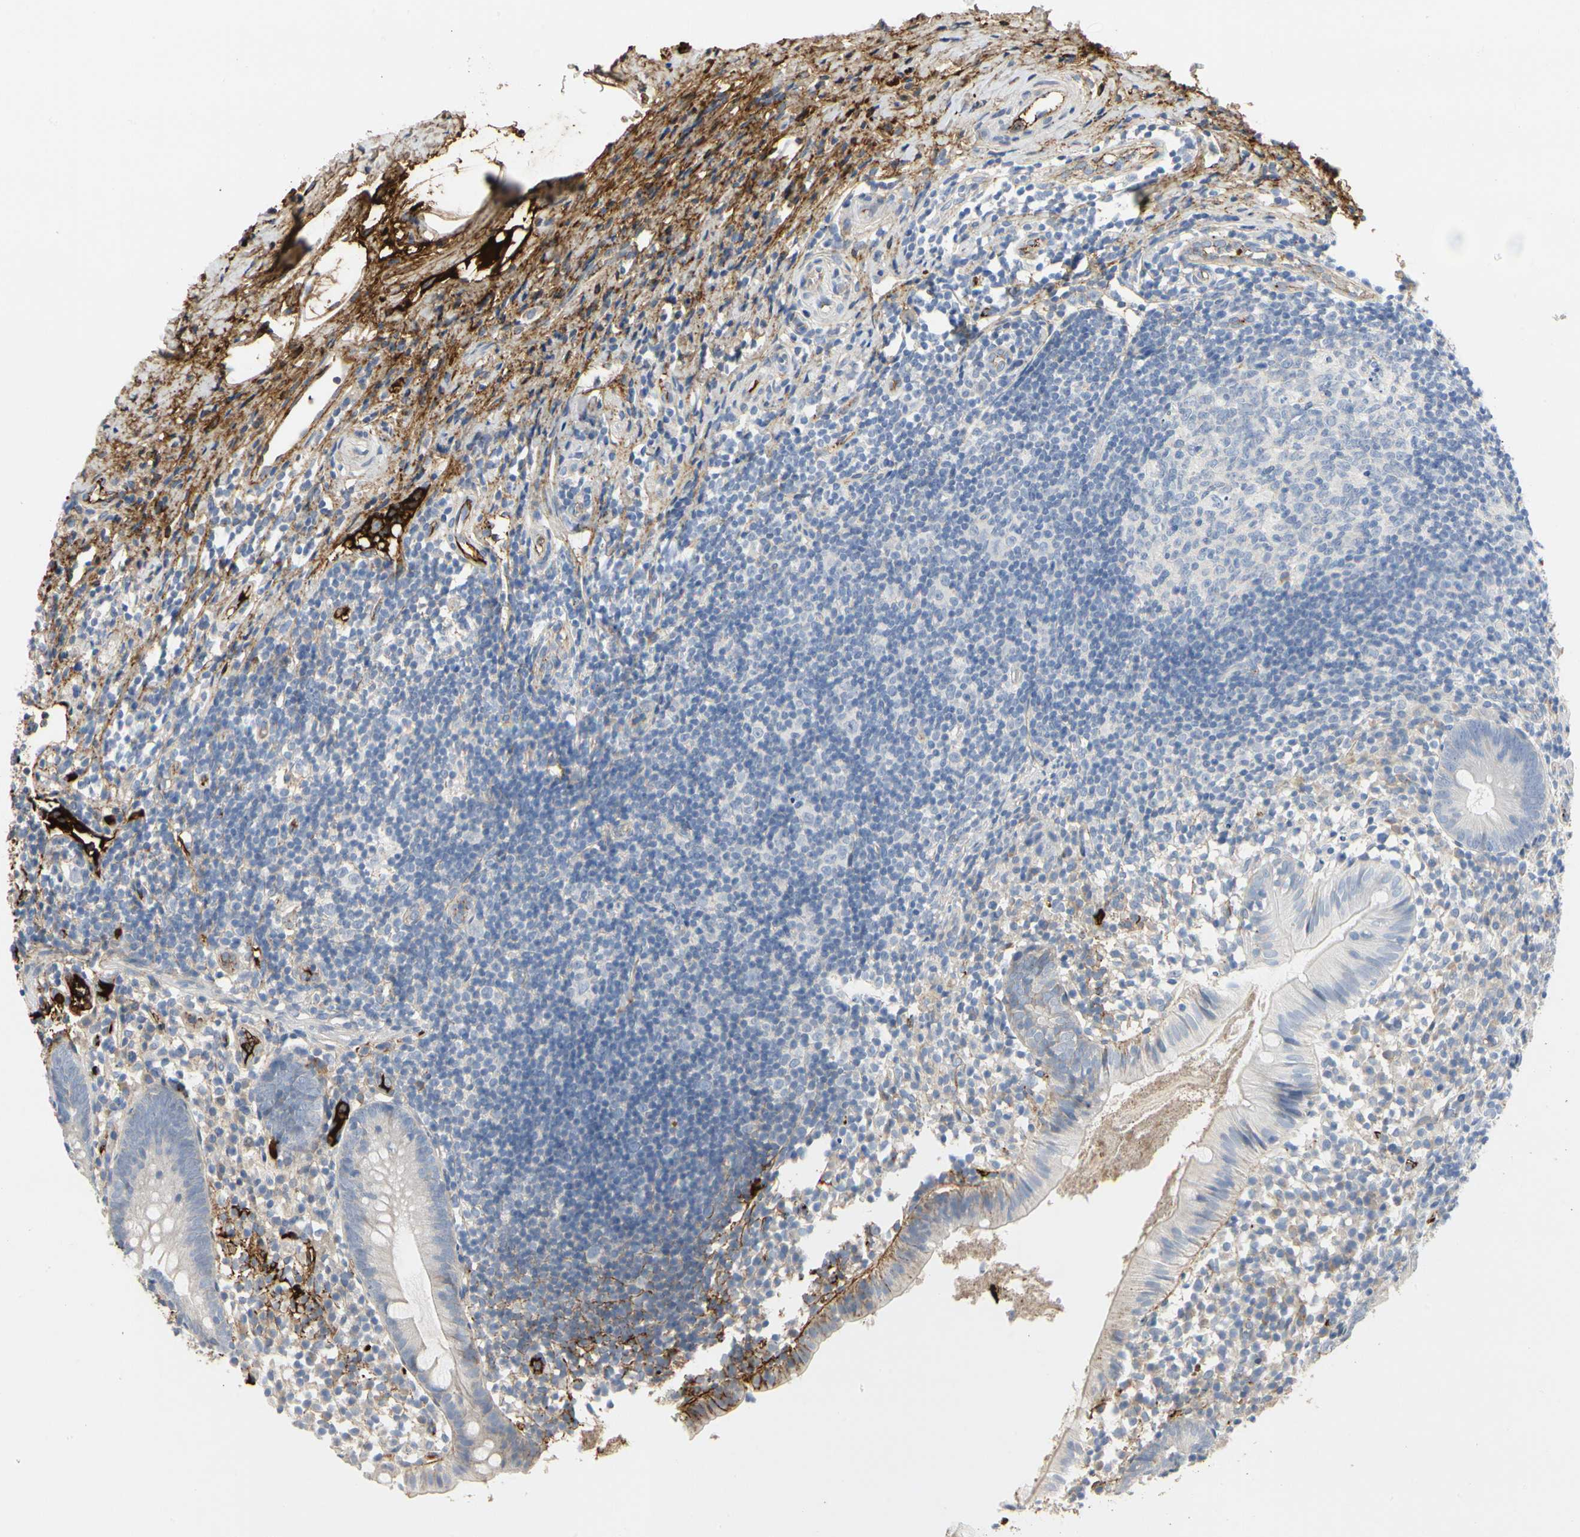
{"staining": {"intensity": "negative", "quantity": "none", "location": "none"}, "tissue": "appendix", "cell_type": "Glandular cells", "image_type": "normal", "snomed": [{"axis": "morphology", "description": "Normal tissue, NOS"}, {"axis": "topography", "description": "Appendix"}], "caption": "Protein analysis of unremarkable appendix displays no significant positivity in glandular cells.", "gene": "FGB", "patient": {"sex": "female", "age": 20}}